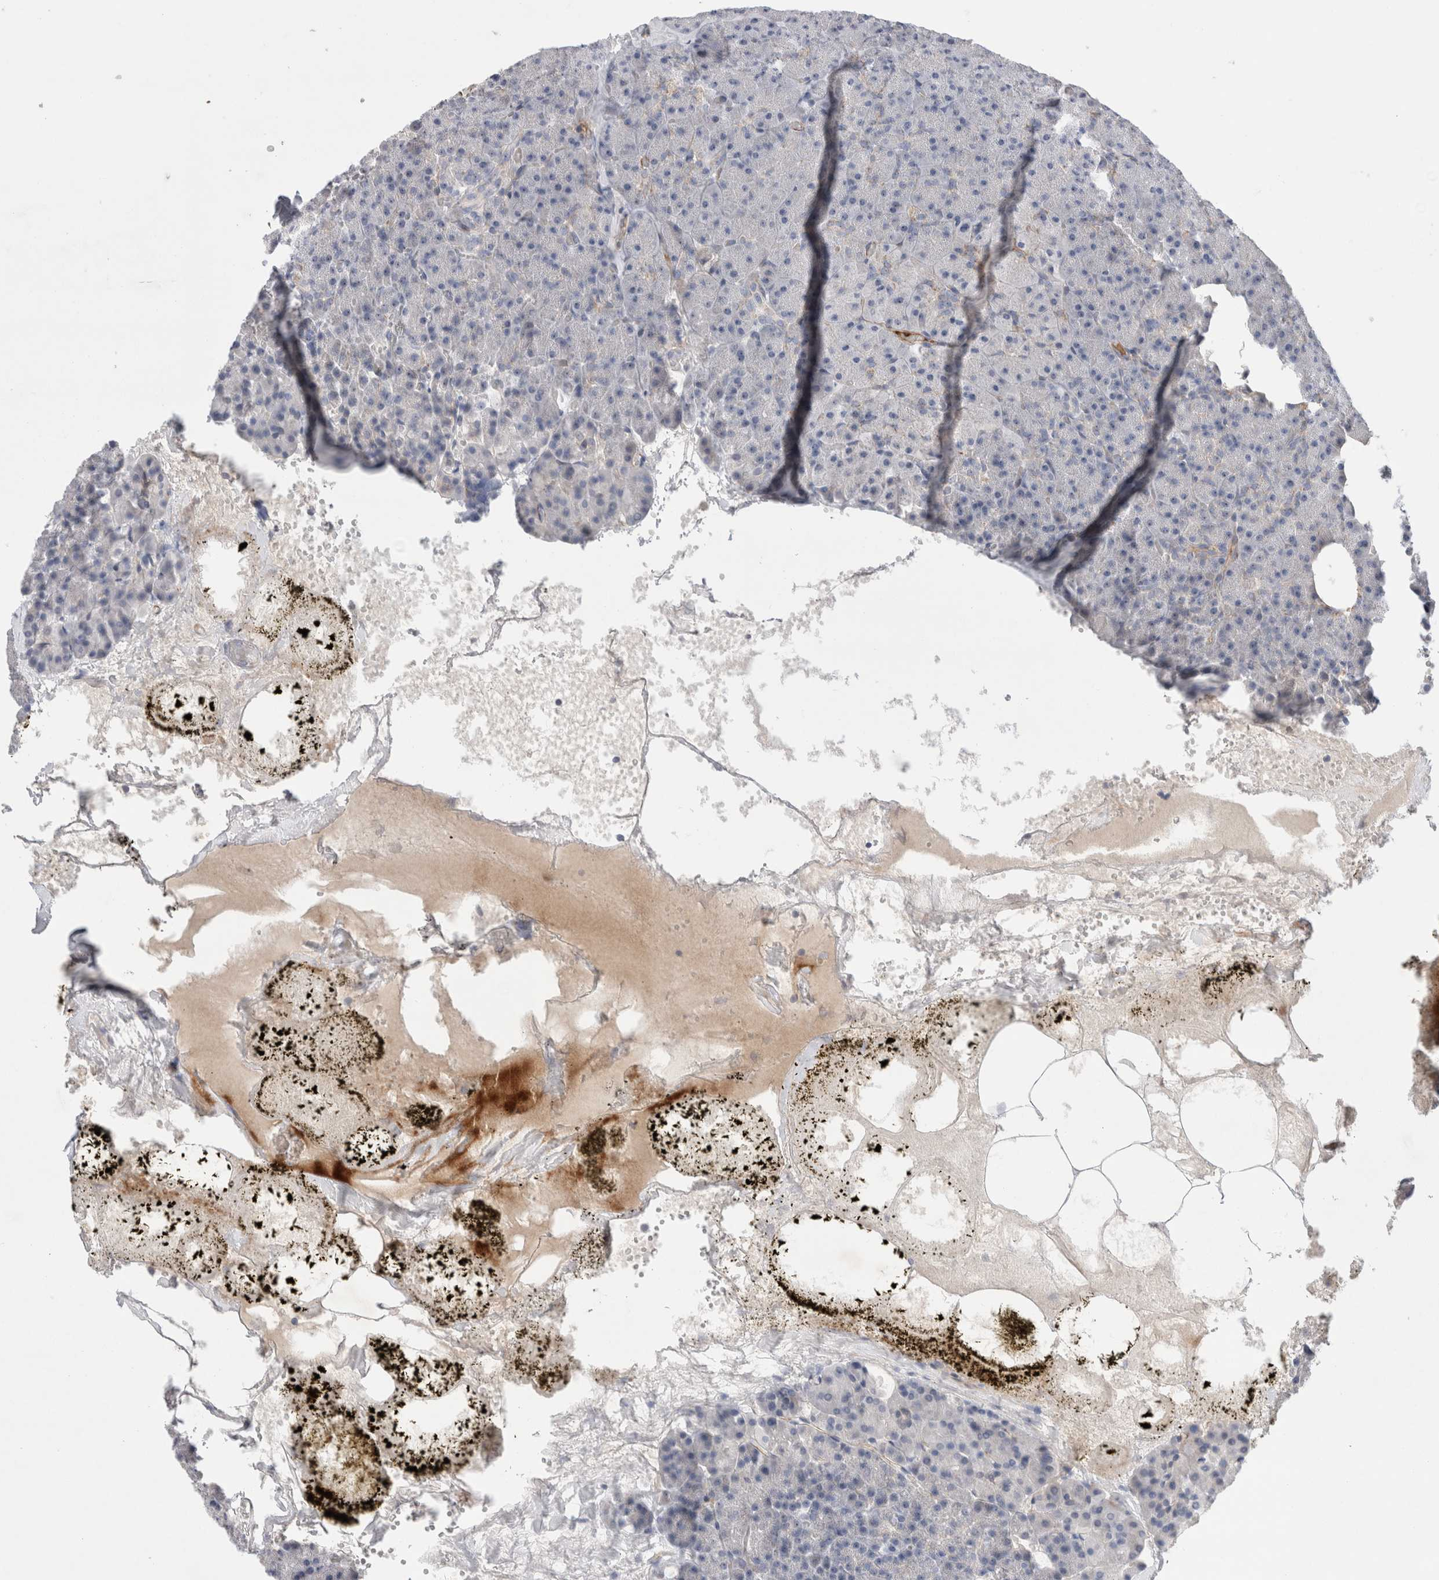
{"staining": {"intensity": "moderate", "quantity": "<25%", "location": "cytoplasmic/membranous"}, "tissue": "pancreas", "cell_type": "Exocrine glandular cells", "image_type": "normal", "snomed": [{"axis": "morphology", "description": "Normal tissue, NOS"}, {"axis": "morphology", "description": "Carcinoid, malignant, NOS"}, {"axis": "topography", "description": "Pancreas"}], "caption": "Immunohistochemistry (IHC) micrograph of normal pancreas: human pancreas stained using IHC displays low levels of moderate protein expression localized specifically in the cytoplasmic/membranous of exocrine glandular cells, appearing as a cytoplasmic/membranous brown color.", "gene": "ECHDC2", "patient": {"sex": "female", "age": 35}}